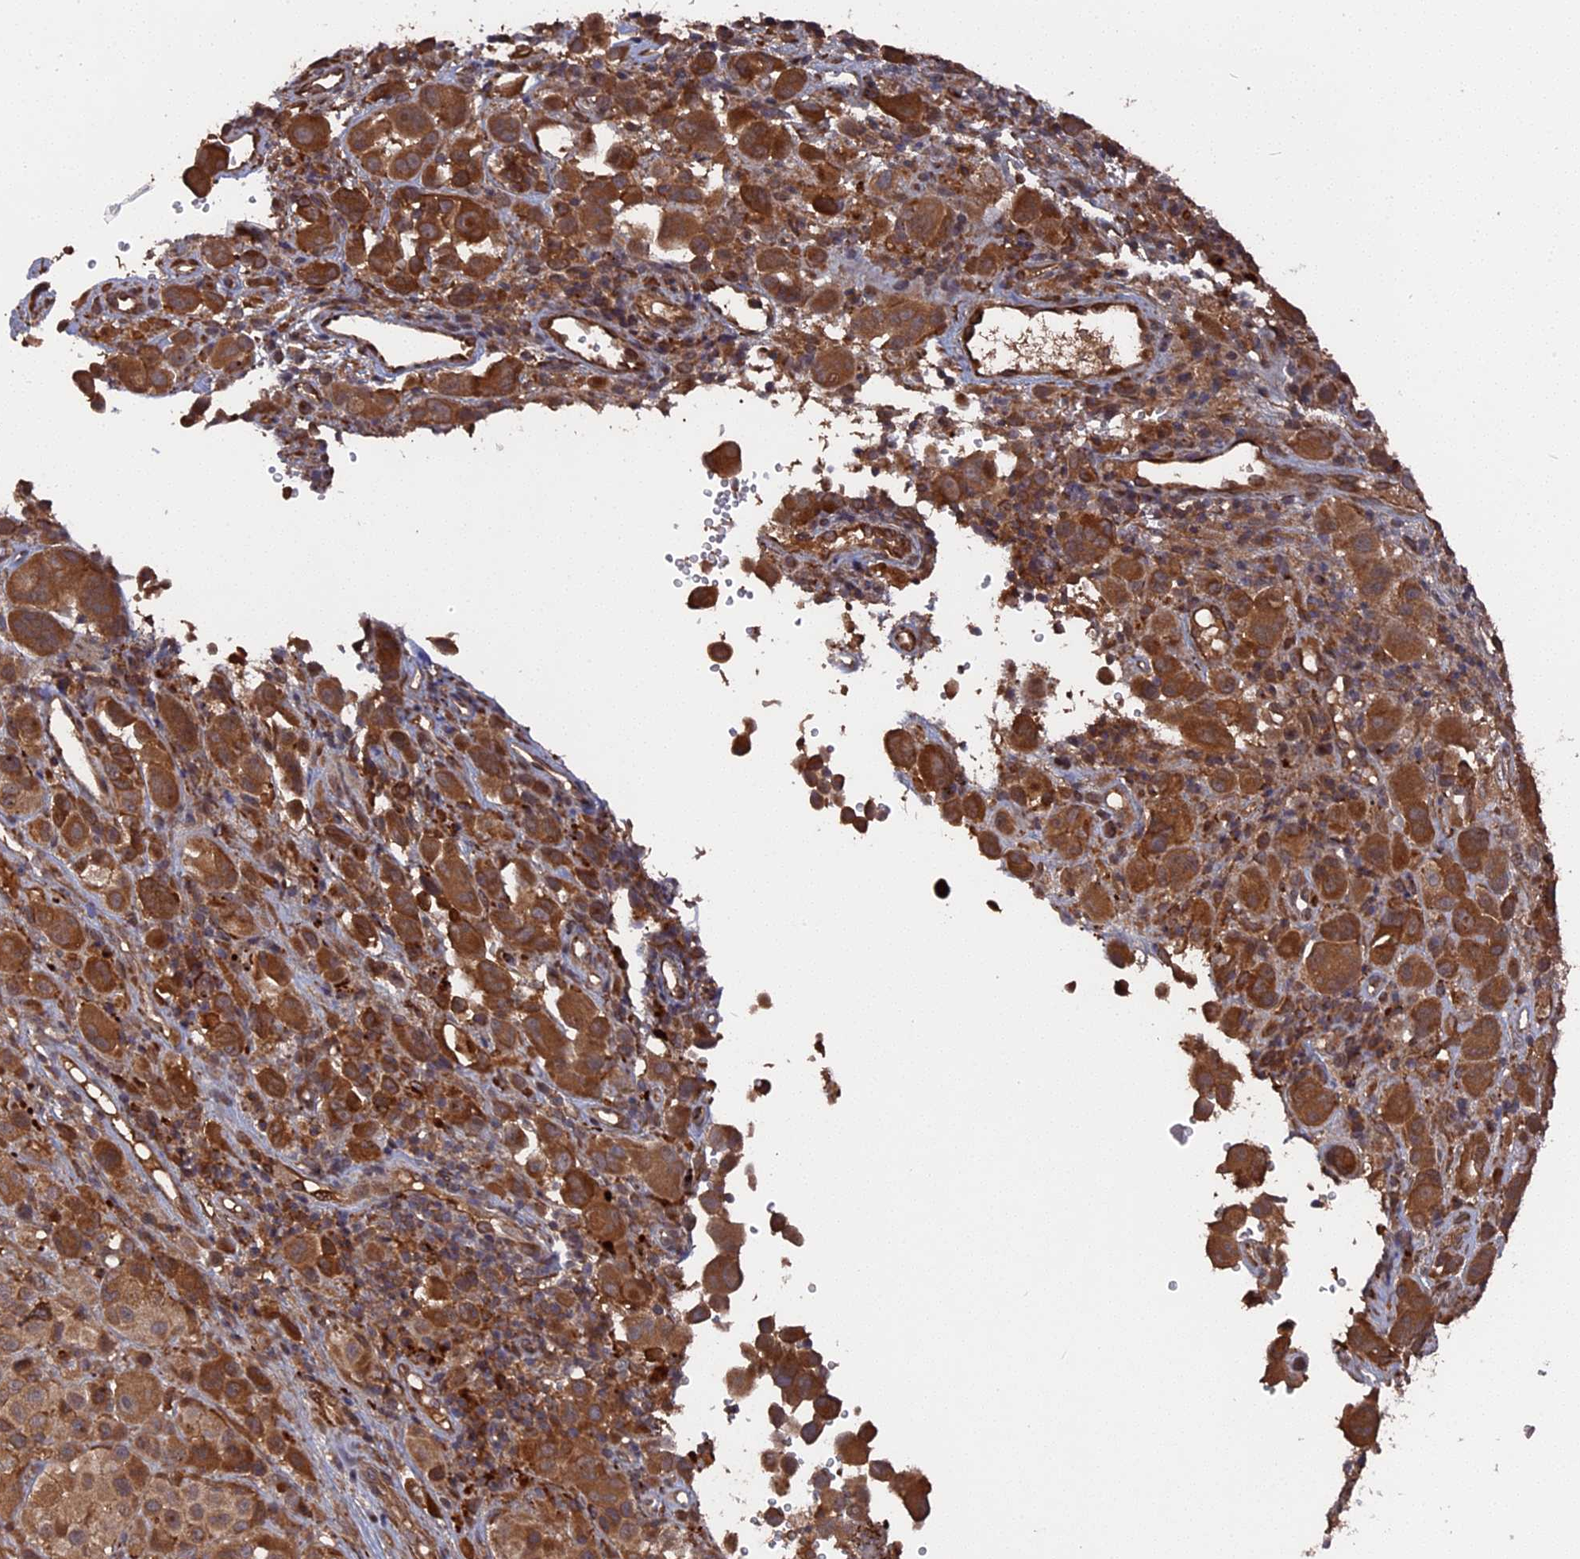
{"staining": {"intensity": "moderate", "quantity": ">75%", "location": "cytoplasmic/membranous"}, "tissue": "melanoma", "cell_type": "Tumor cells", "image_type": "cancer", "snomed": [{"axis": "morphology", "description": "Malignant melanoma, NOS"}, {"axis": "topography", "description": "Skin of trunk"}], "caption": "Immunohistochemistry staining of malignant melanoma, which shows medium levels of moderate cytoplasmic/membranous expression in about >75% of tumor cells indicating moderate cytoplasmic/membranous protein staining. The staining was performed using DAB (brown) for protein detection and nuclei were counterstained in hematoxylin (blue).", "gene": "TELO2", "patient": {"sex": "male", "age": 71}}